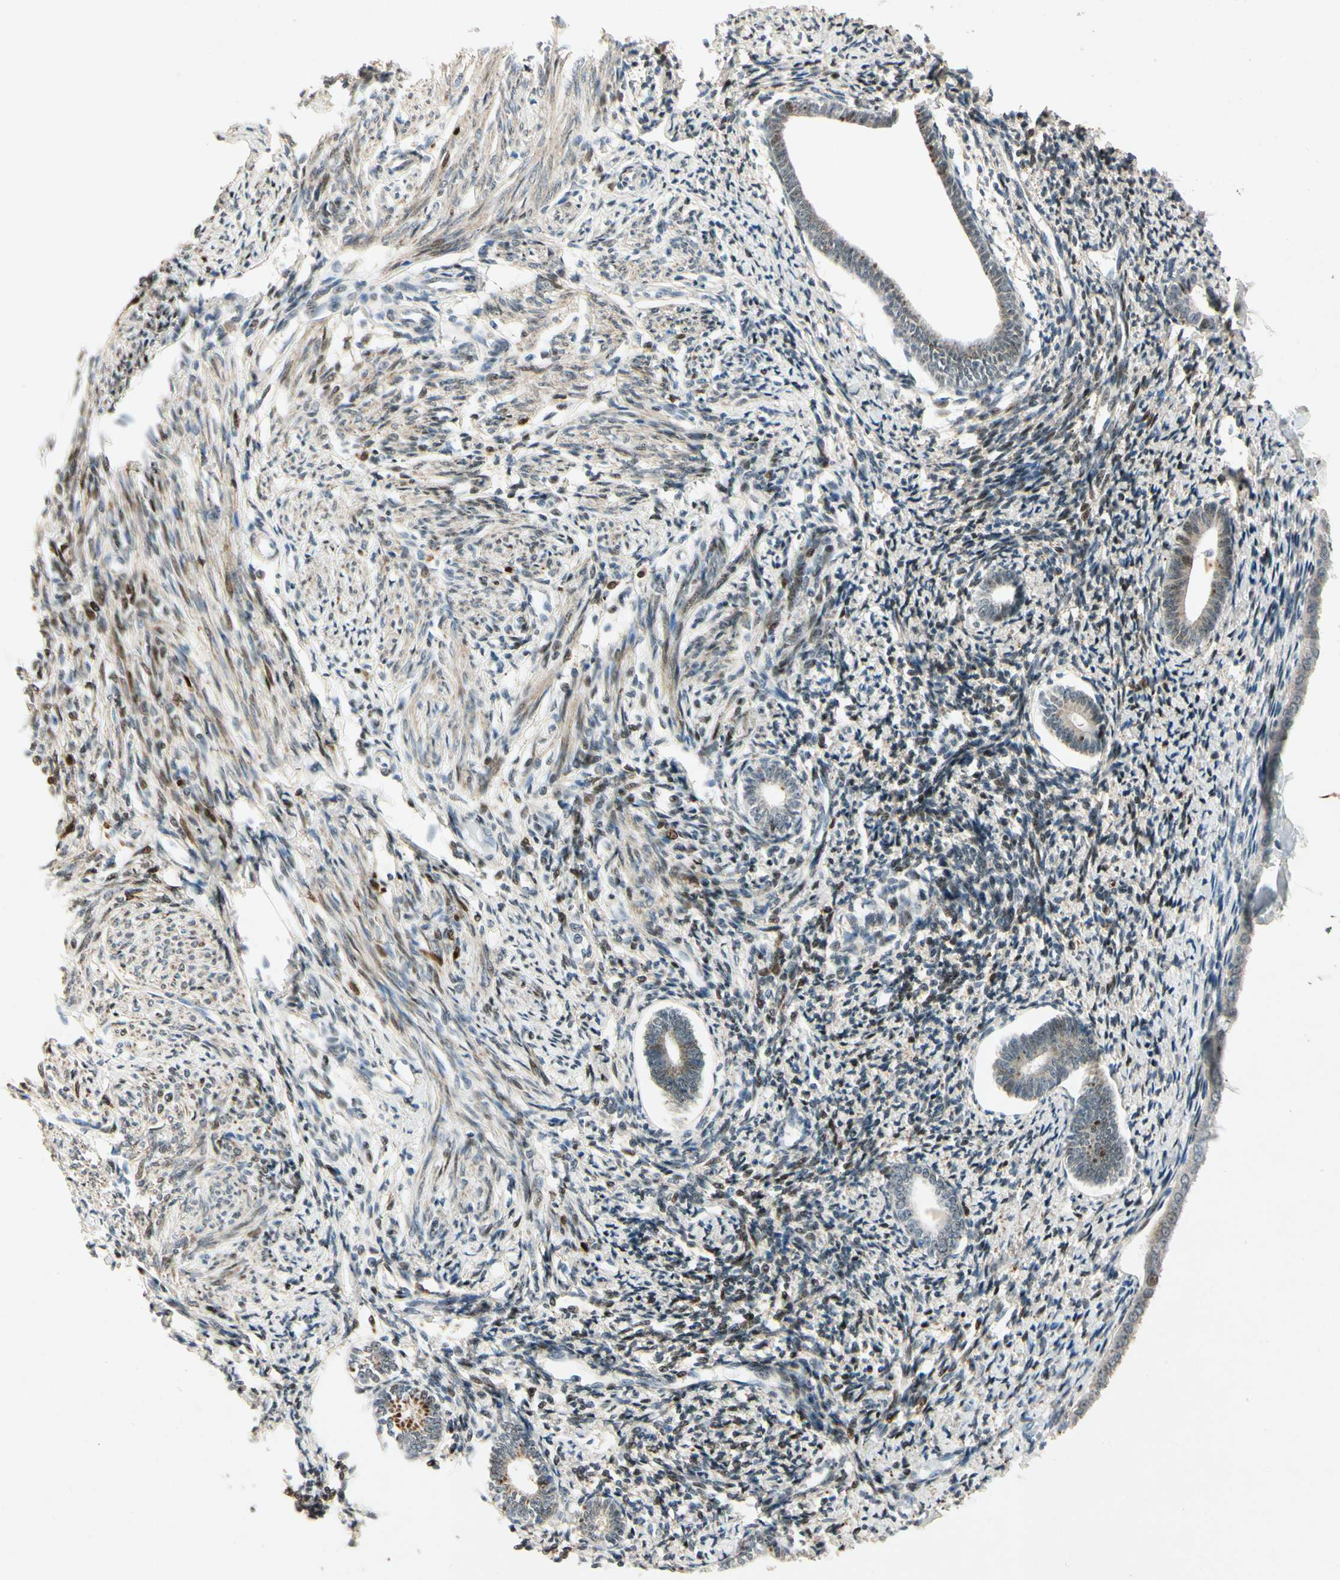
{"staining": {"intensity": "moderate", "quantity": "25%-75%", "location": "nuclear"}, "tissue": "endometrium", "cell_type": "Cells in endometrial stroma", "image_type": "normal", "snomed": [{"axis": "morphology", "description": "Normal tissue, NOS"}, {"axis": "topography", "description": "Endometrium"}], "caption": "High-power microscopy captured an immunohistochemistry micrograph of normal endometrium, revealing moderate nuclear positivity in about 25%-75% of cells in endometrial stroma. The staining is performed using DAB (3,3'-diaminobenzidine) brown chromogen to label protein expression. The nuclei are counter-stained blue using hematoxylin.", "gene": "HSPA1B", "patient": {"sex": "female", "age": 71}}